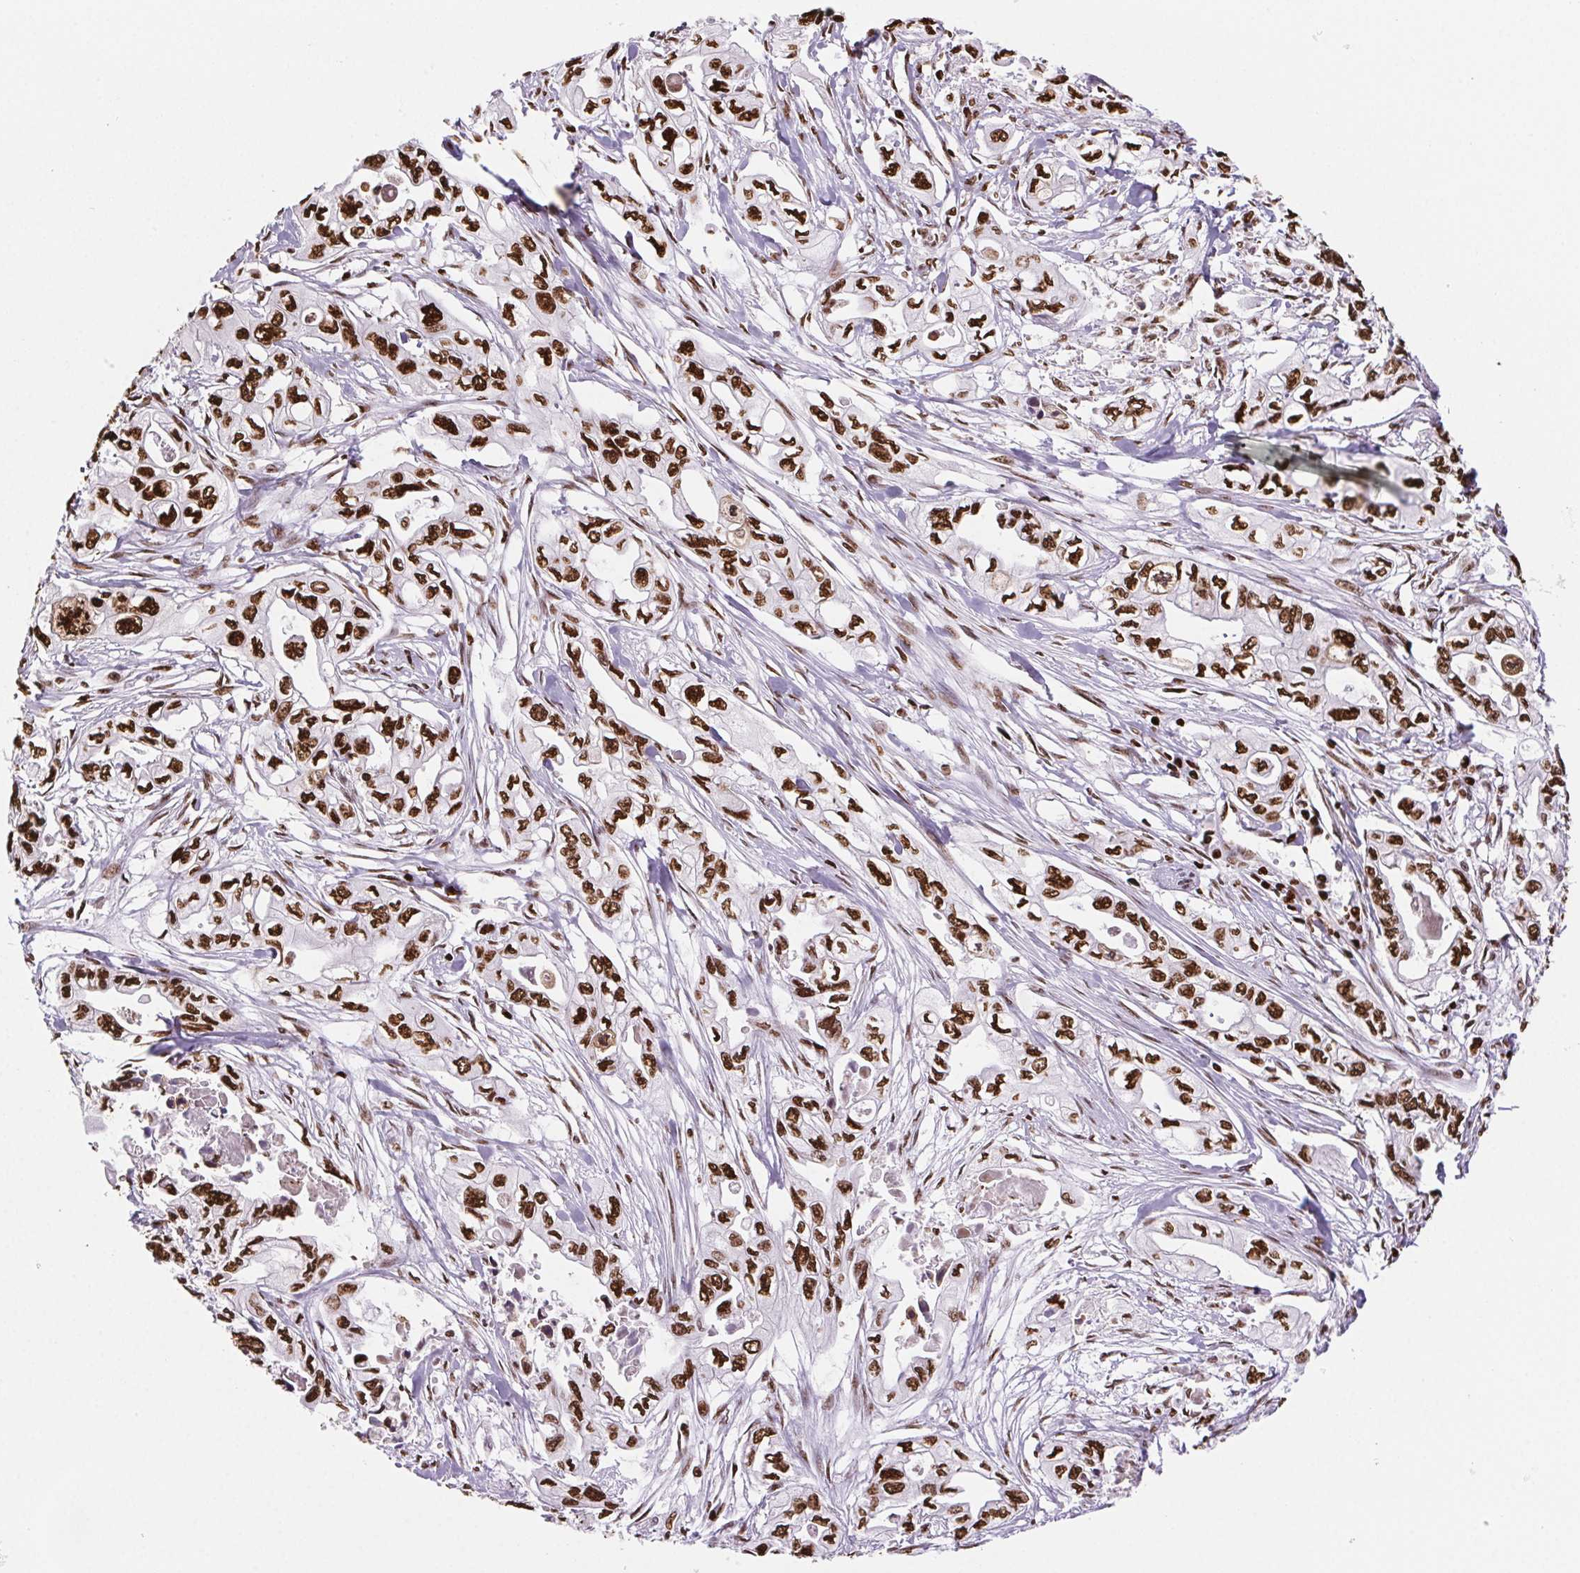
{"staining": {"intensity": "strong", "quantity": ">75%", "location": "nuclear"}, "tissue": "pancreatic cancer", "cell_type": "Tumor cells", "image_type": "cancer", "snomed": [{"axis": "morphology", "description": "Adenocarcinoma, NOS"}, {"axis": "topography", "description": "Pancreas"}], "caption": "A brown stain labels strong nuclear staining of a protein in pancreatic adenocarcinoma tumor cells. The protein of interest is shown in brown color, while the nuclei are stained blue.", "gene": "SET", "patient": {"sex": "male", "age": 68}}